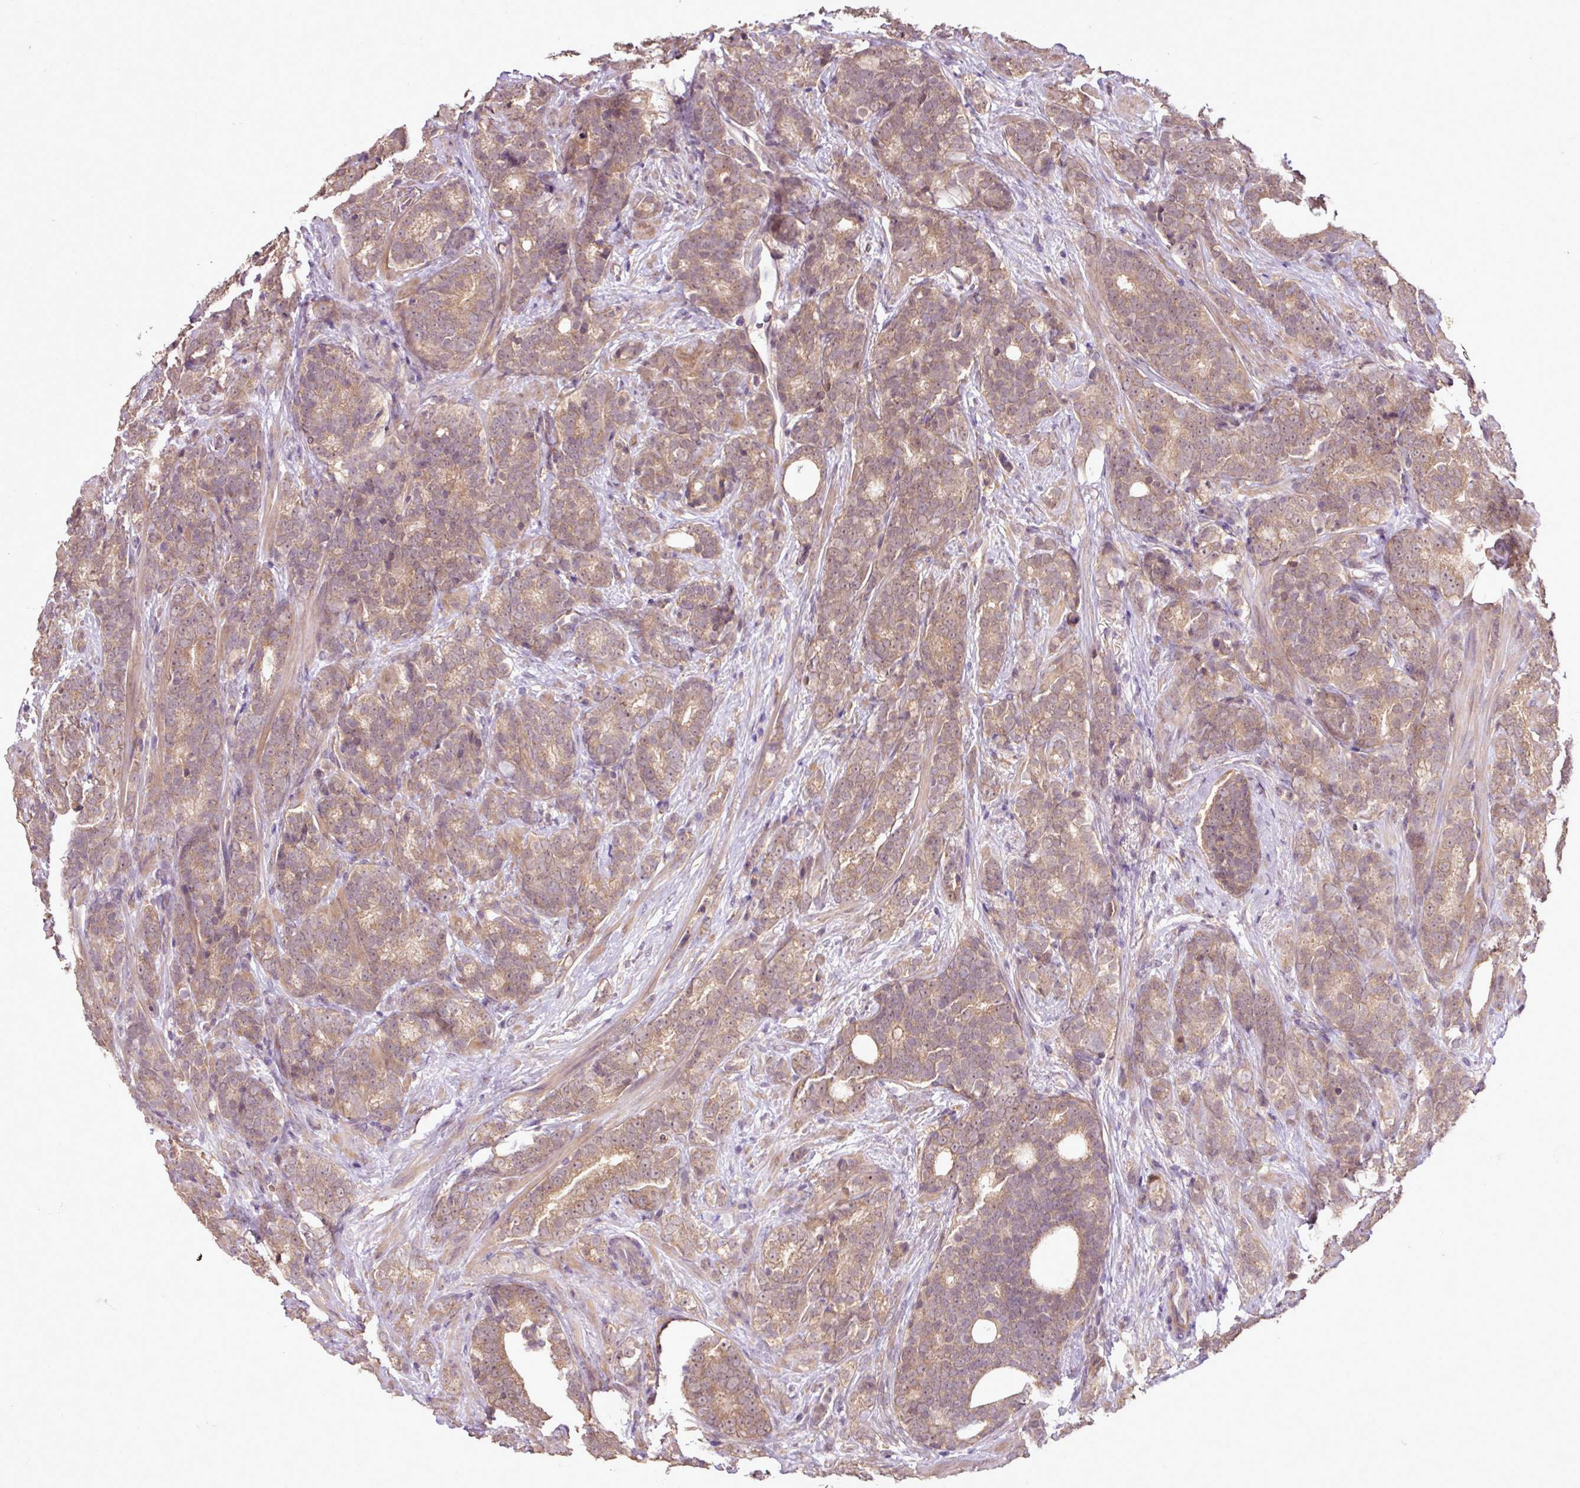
{"staining": {"intensity": "moderate", "quantity": ">75%", "location": "cytoplasmic/membranous"}, "tissue": "prostate cancer", "cell_type": "Tumor cells", "image_type": "cancer", "snomed": [{"axis": "morphology", "description": "Adenocarcinoma, High grade"}, {"axis": "topography", "description": "Prostate"}], "caption": "This image exhibits immunohistochemistry (IHC) staining of human high-grade adenocarcinoma (prostate), with medium moderate cytoplasmic/membranous expression in approximately >75% of tumor cells.", "gene": "DNAAF4", "patient": {"sex": "male", "age": 64}}